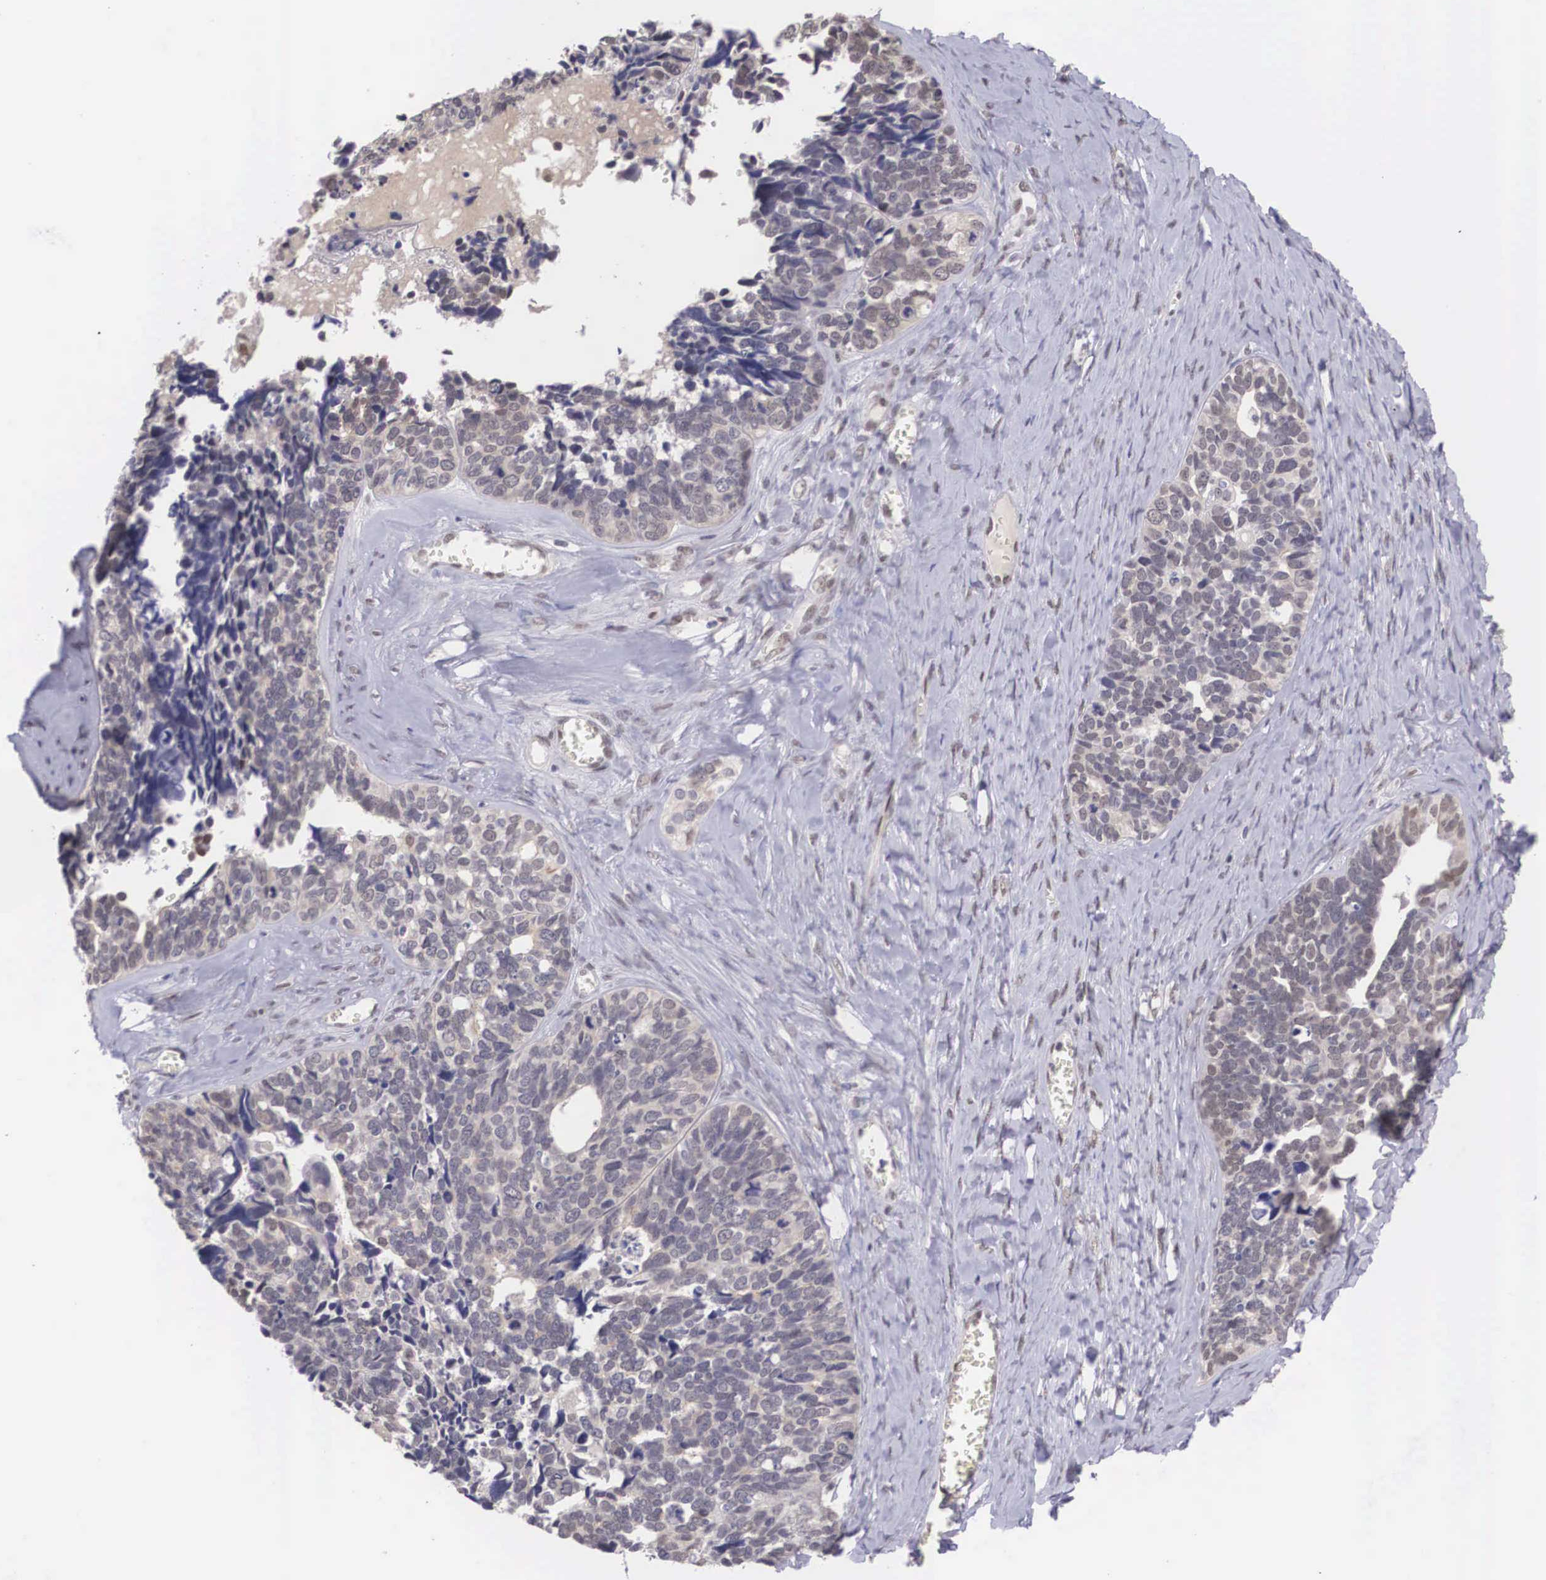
{"staining": {"intensity": "weak", "quantity": "25%-75%", "location": "cytoplasmic/membranous,nuclear"}, "tissue": "ovarian cancer", "cell_type": "Tumor cells", "image_type": "cancer", "snomed": [{"axis": "morphology", "description": "Cystadenocarcinoma, serous, NOS"}, {"axis": "topography", "description": "Ovary"}], "caption": "The immunohistochemical stain labels weak cytoplasmic/membranous and nuclear expression in tumor cells of ovarian cancer (serous cystadenocarcinoma) tissue. (Brightfield microscopy of DAB IHC at high magnification).", "gene": "NINL", "patient": {"sex": "female", "age": 77}}